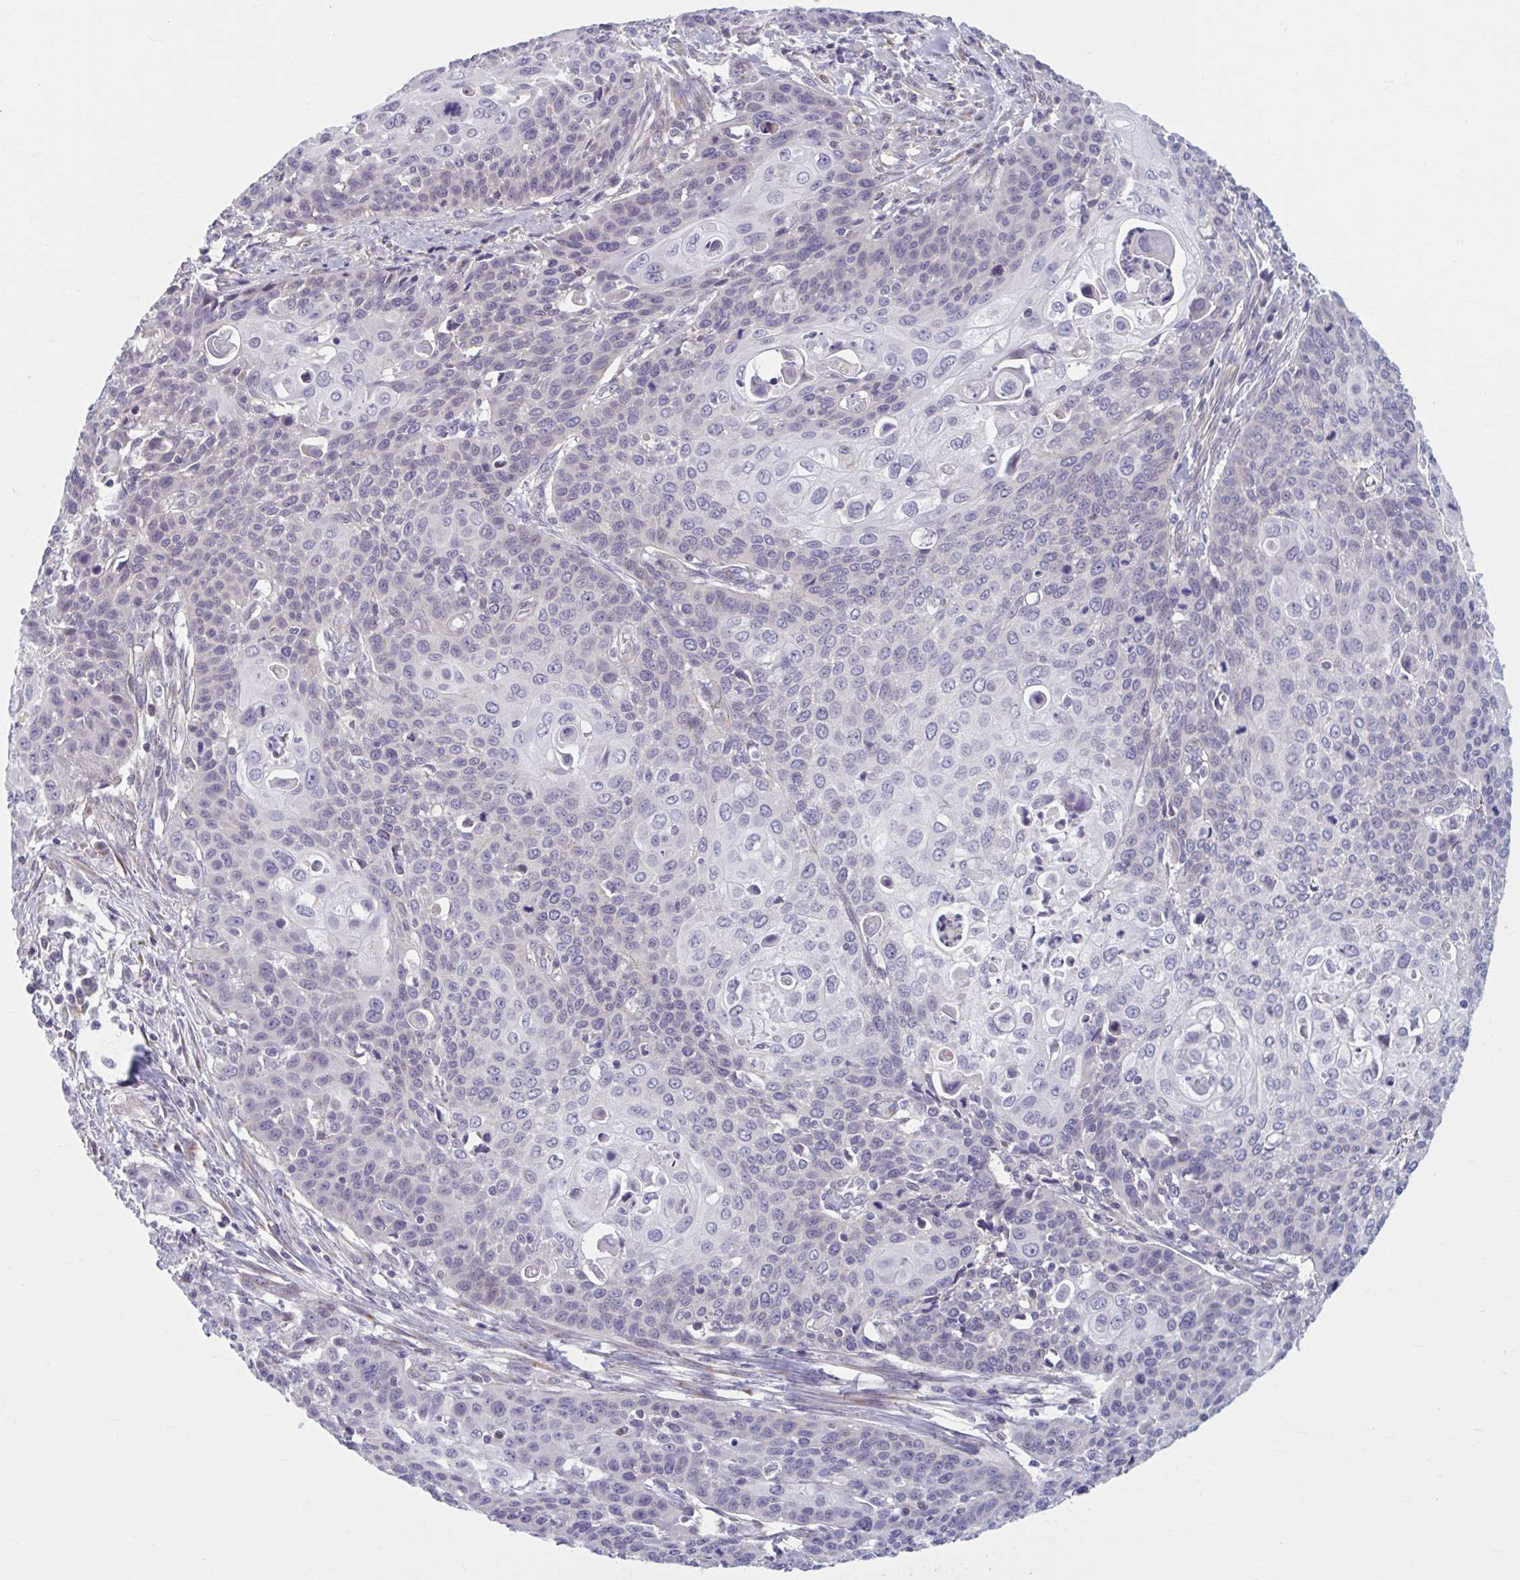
{"staining": {"intensity": "weak", "quantity": "<25%", "location": "nuclear"}, "tissue": "cervical cancer", "cell_type": "Tumor cells", "image_type": "cancer", "snomed": [{"axis": "morphology", "description": "Squamous cell carcinoma, NOS"}, {"axis": "topography", "description": "Cervix"}], "caption": "Immunohistochemistry (IHC) of cervical cancer exhibits no expression in tumor cells.", "gene": "CHST3", "patient": {"sex": "female", "age": 65}}